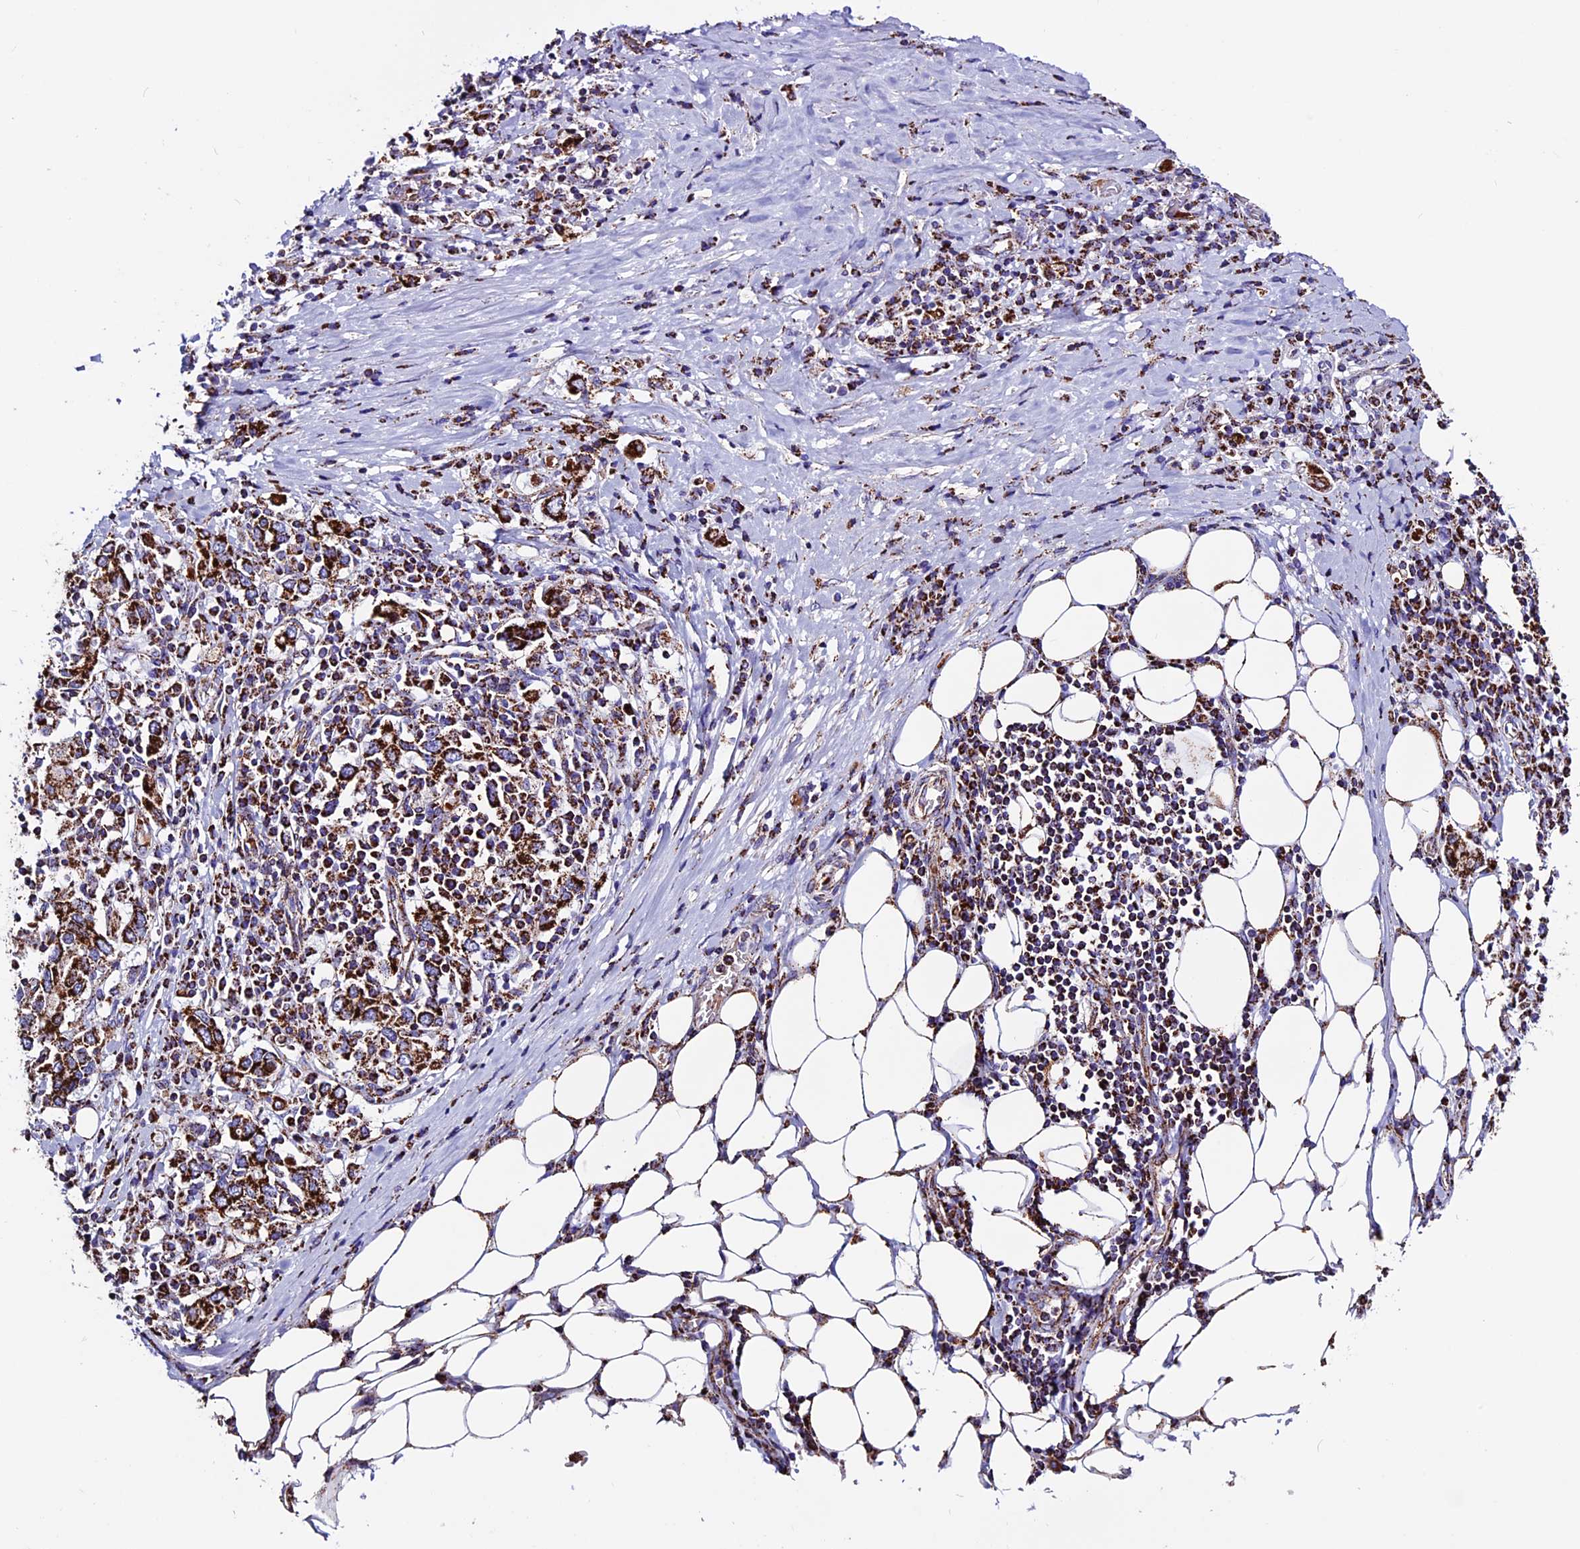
{"staining": {"intensity": "strong", "quantity": ">75%", "location": "cytoplasmic/membranous"}, "tissue": "stomach cancer", "cell_type": "Tumor cells", "image_type": "cancer", "snomed": [{"axis": "morphology", "description": "Adenocarcinoma, NOS"}, {"axis": "topography", "description": "Stomach, upper"}, {"axis": "topography", "description": "Stomach"}], "caption": "Tumor cells display high levels of strong cytoplasmic/membranous positivity in approximately >75% of cells in stomach cancer.", "gene": "CX3CL1", "patient": {"sex": "male", "age": 62}}